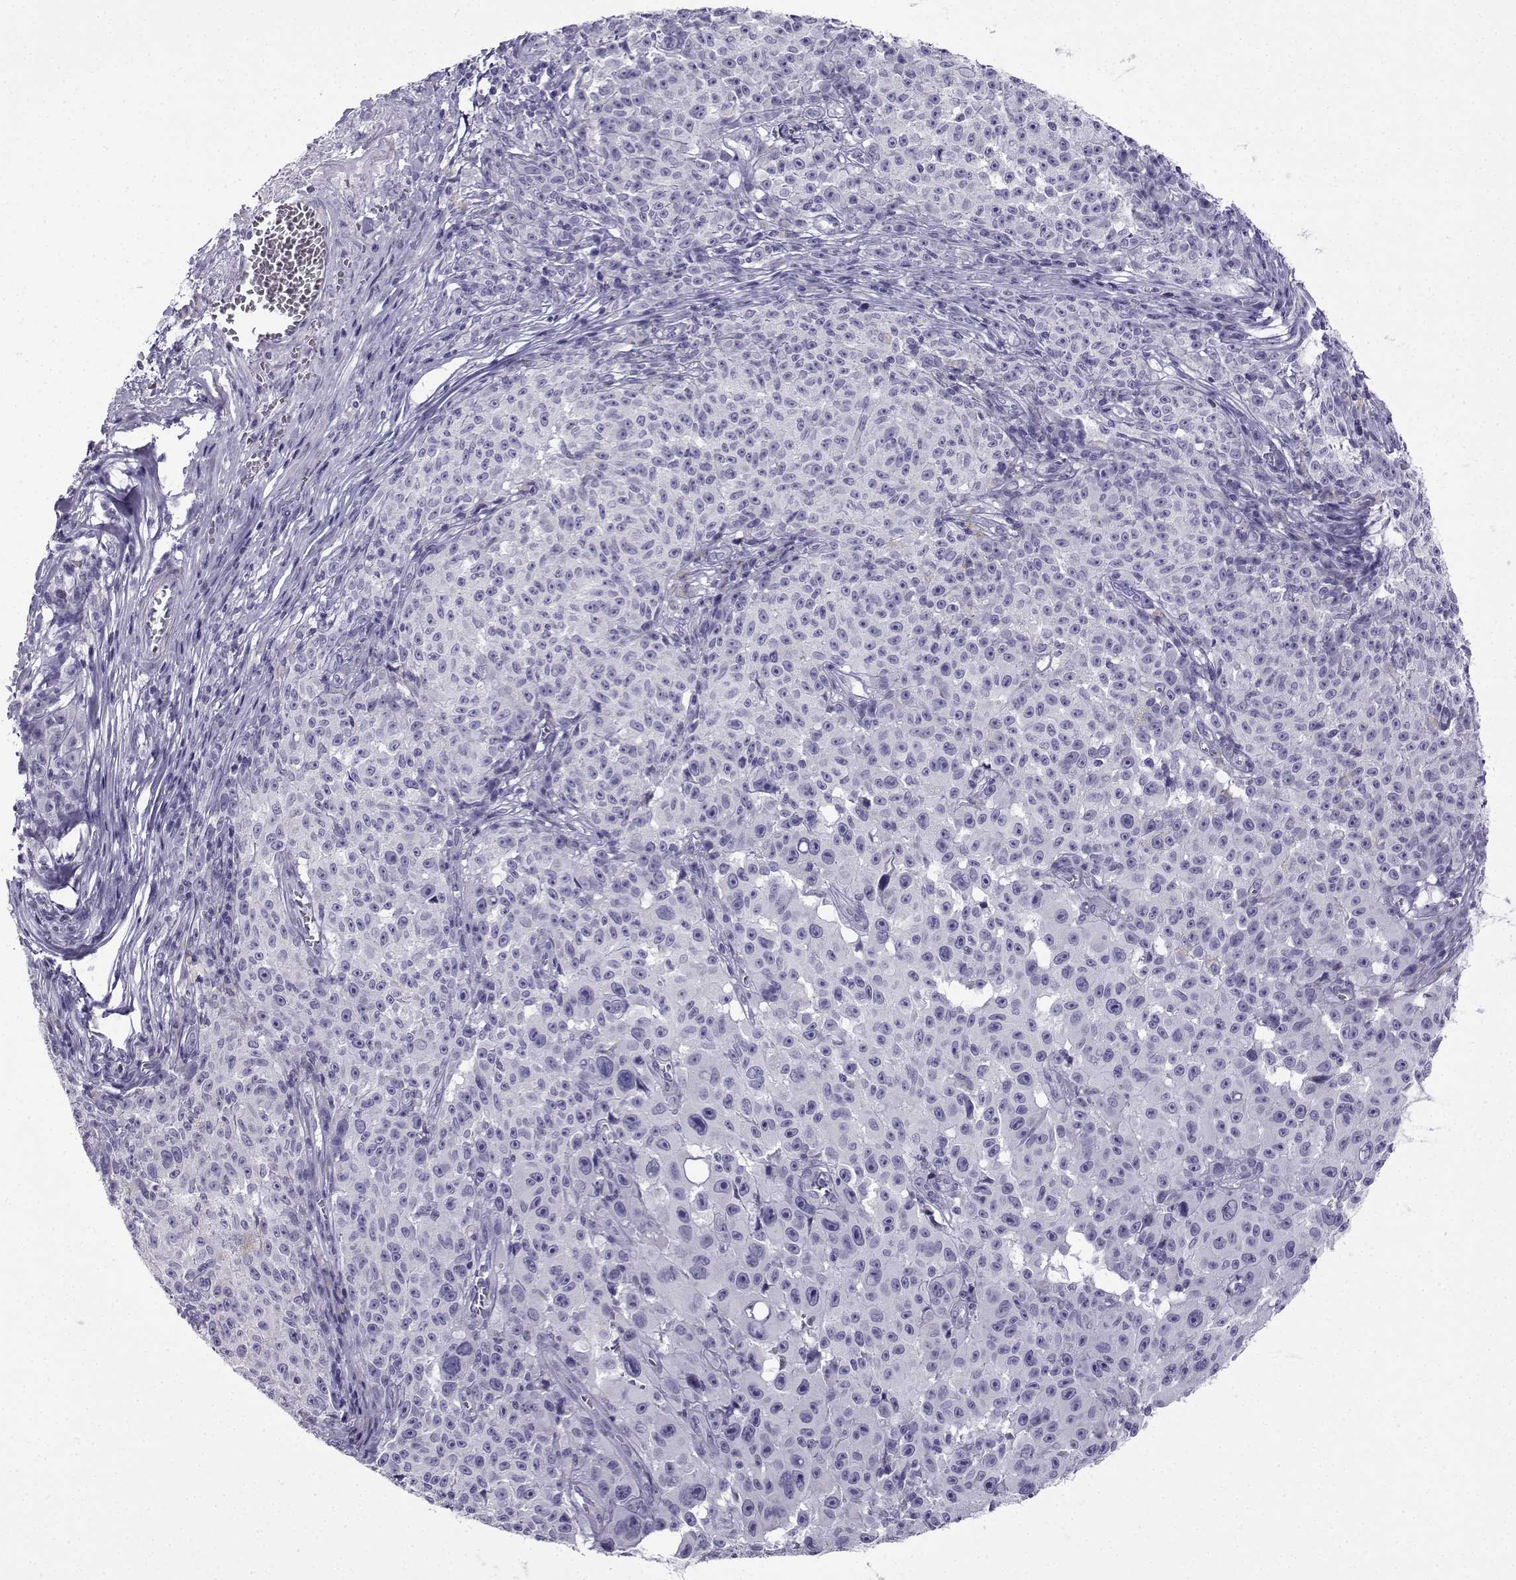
{"staining": {"intensity": "negative", "quantity": "none", "location": "none"}, "tissue": "melanoma", "cell_type": "Tumor cells", "image_type": "cancer", "snomed": [{"axis": "morphology", "description": "Malignant melanoma, NOS"}, {"axis": "topography", "description": "Skin"}], "caption": "Immunohistochemistry (IHC) of melanoma exhibits no positivity in tumor cells.", "gene": "KIF17", "patient": {"sex": "female", "age": 82}}